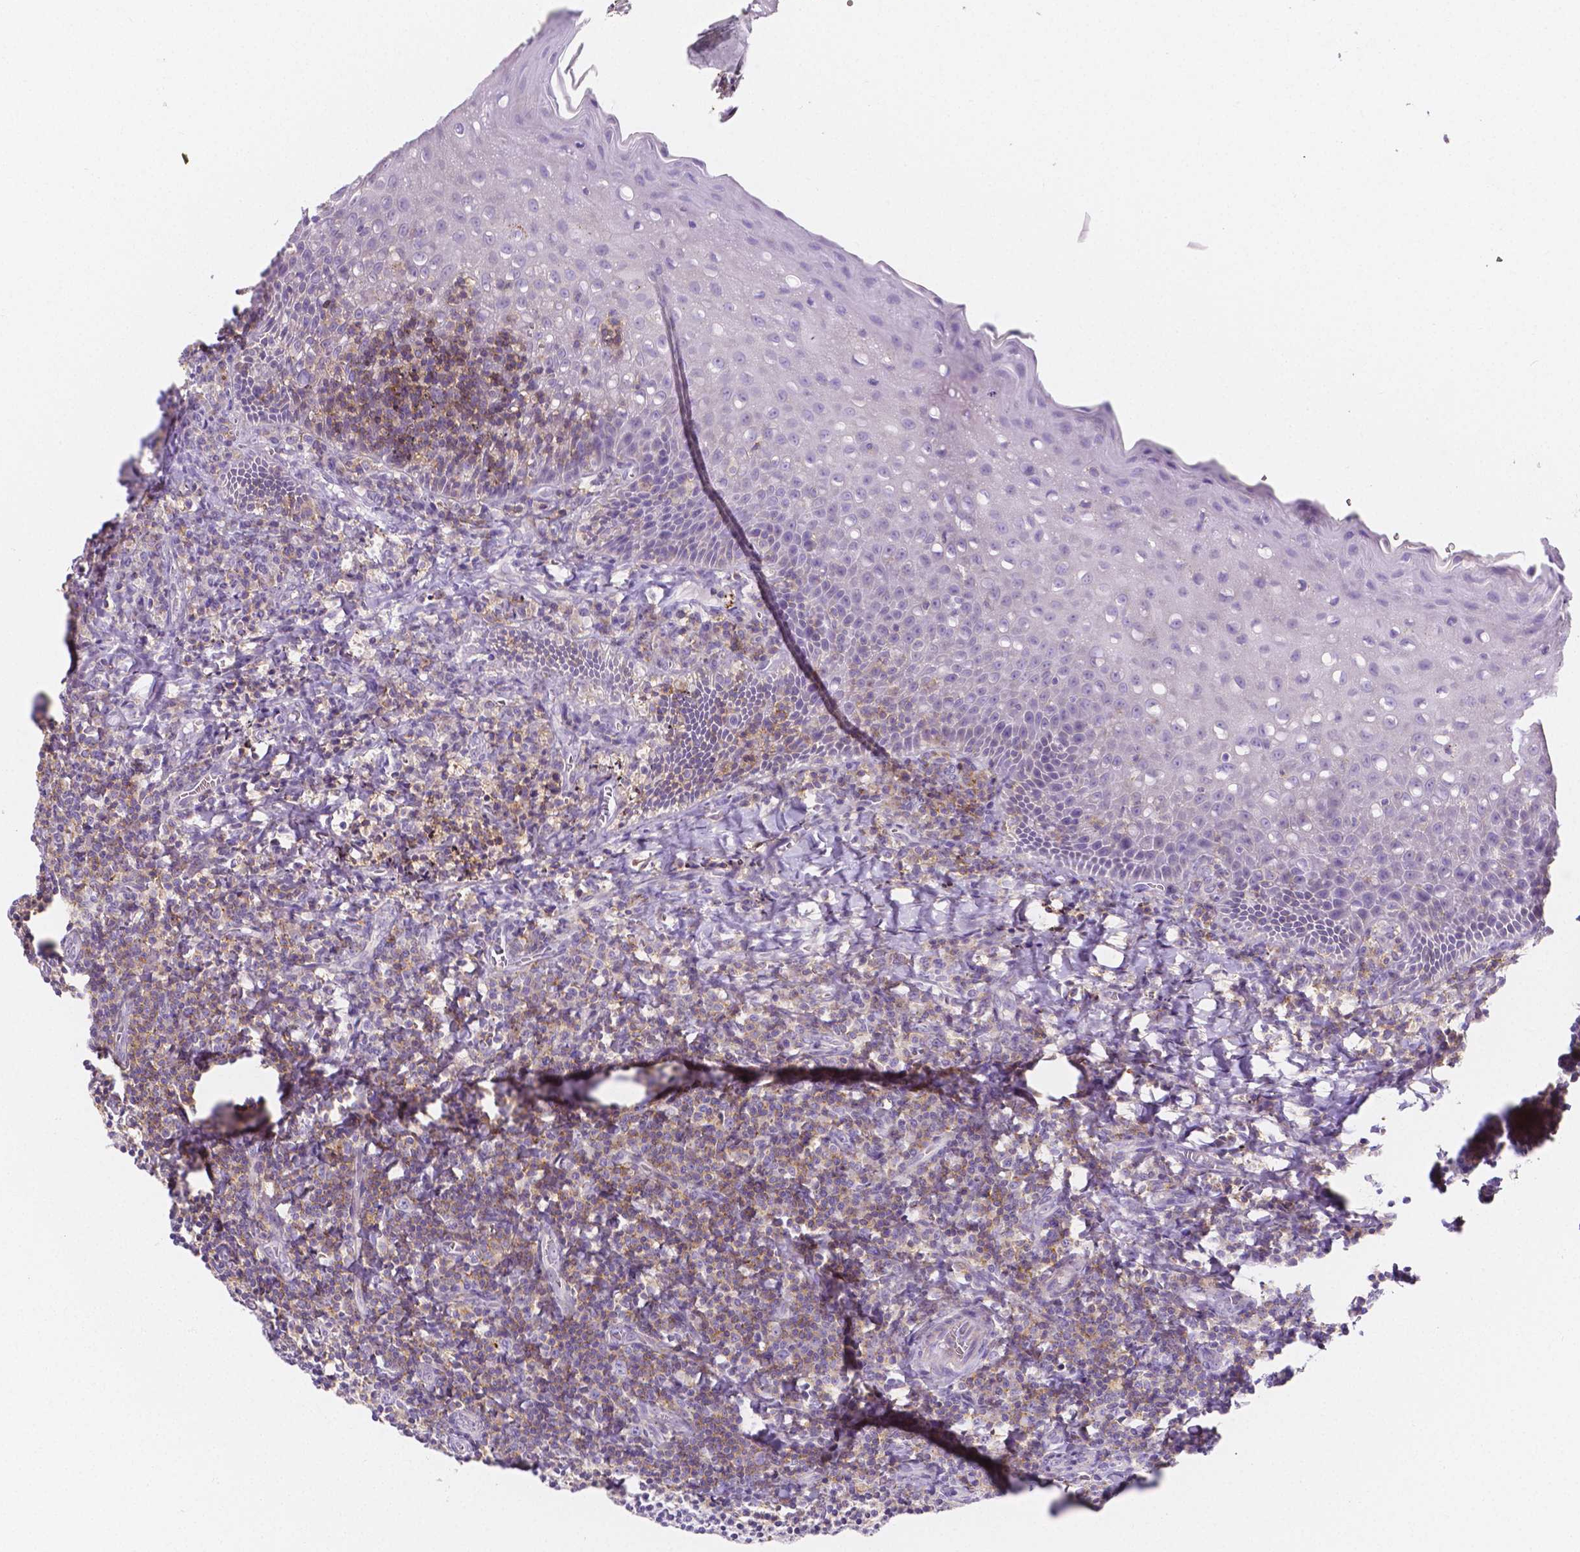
{"staining": {"intensity": "negative", "quantity": "none", "location": "none"}, "tissue": "tonsil", "cell_type": "Germinal center cells", "image_type": "normal", "snomed": [{"axis": "morphology", "description": "Normal tissue, NOS"}, {"axis": "morphology", "description": "Inflammation, NOS"}, {"axis": "topography", "description": "Tonsil"}], "caption": "The immunohistochemistry (IHC) image has no significant staining in germinal center cells of tonsil.", "gene": "GABRD", "patient": {"sex": "female", "age": 31}}